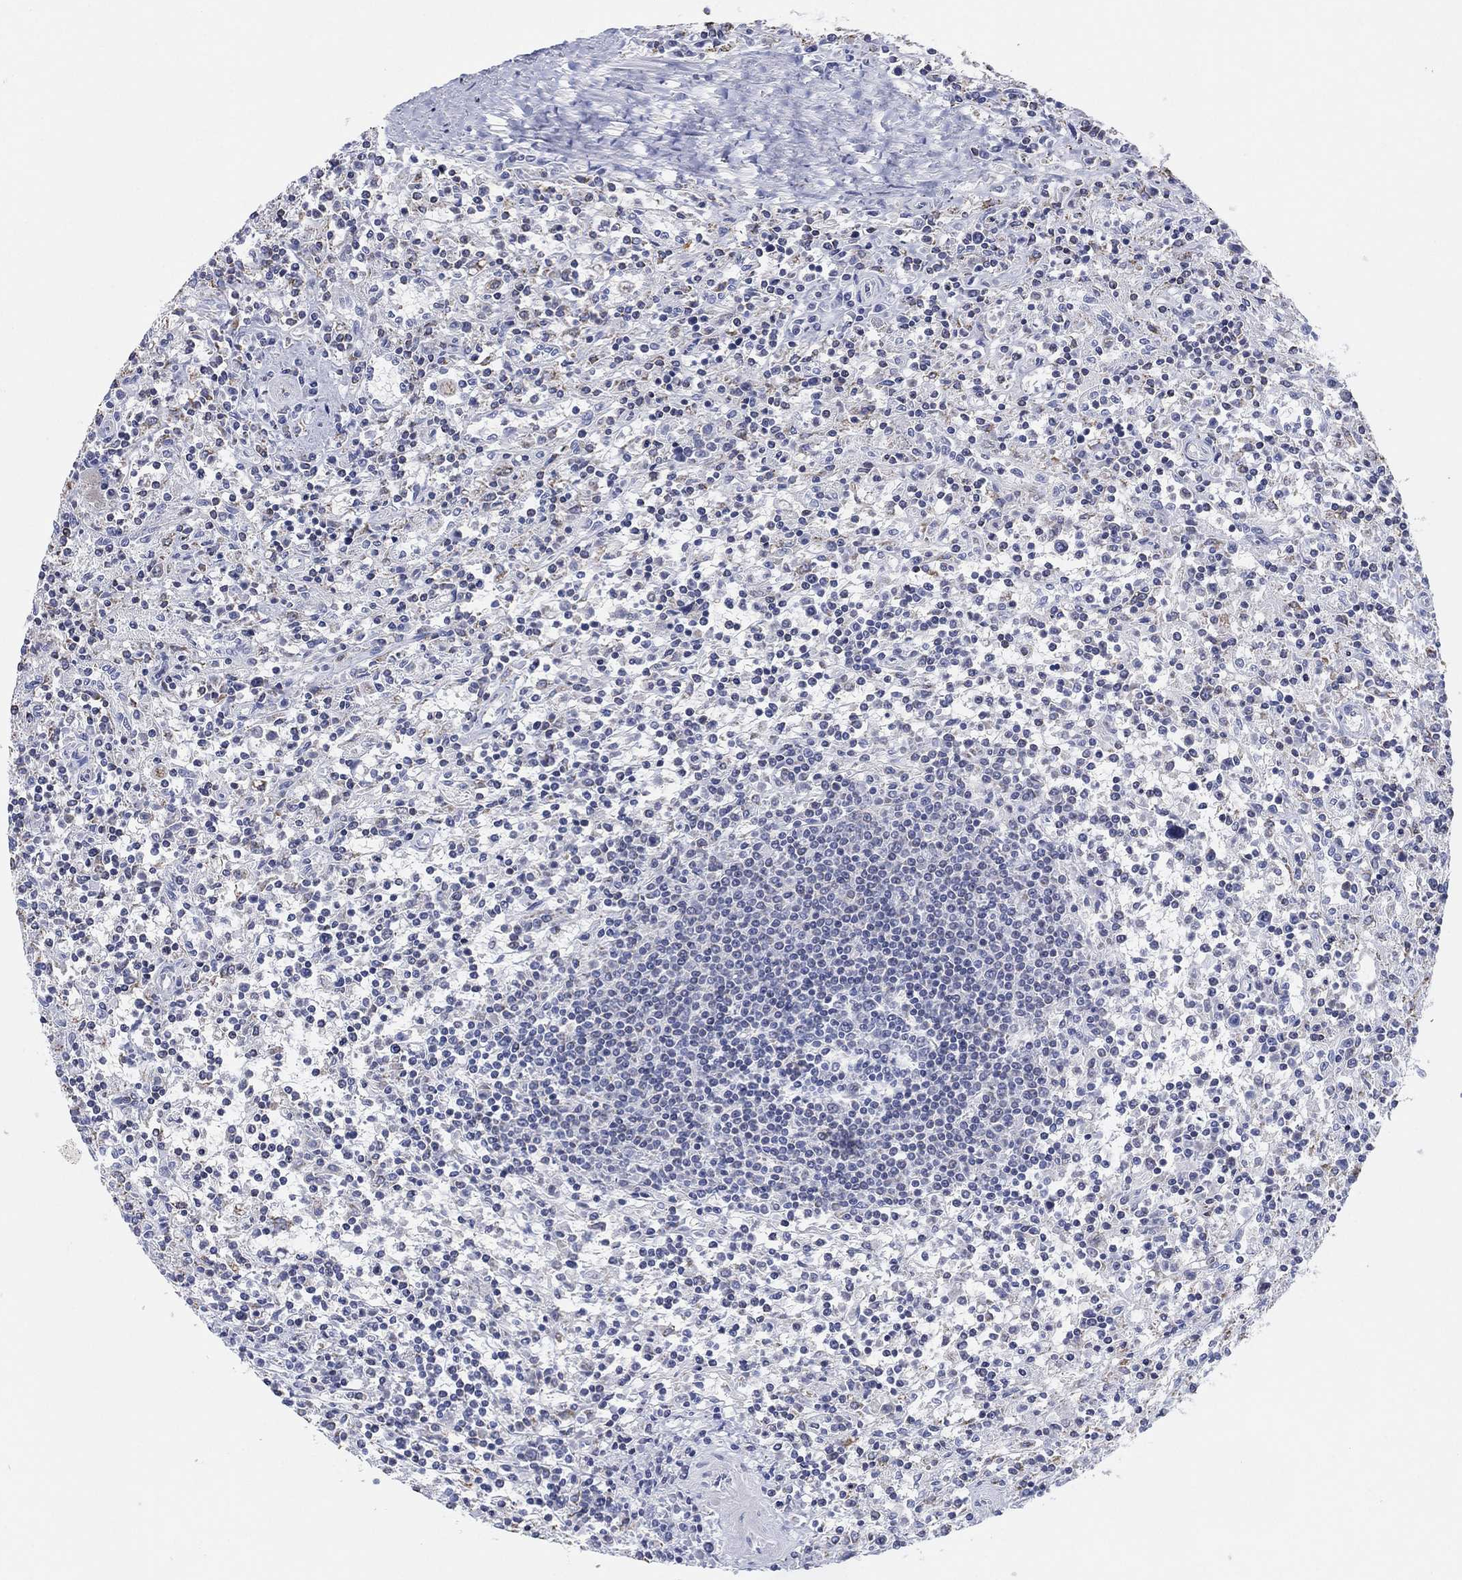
{"staining": {"intensity": "negative", "quantity": "none", "location": "none"}, "tissue": "lymphoma", "cell_type": "Tumor cells", "image_type": "cancer", "snomed": [{"axis": "morphology", "description": "Malignant lymphoma, non-Hodgkin's type, Low grade"}, {"axis": "topography", "description": "Spleen"}], "caption": "Immunohistochemistry of human lymphoma displays no staining in tumor cells.", "gene": "CFTR", "patient": {"sex": "male", "age": 62}}